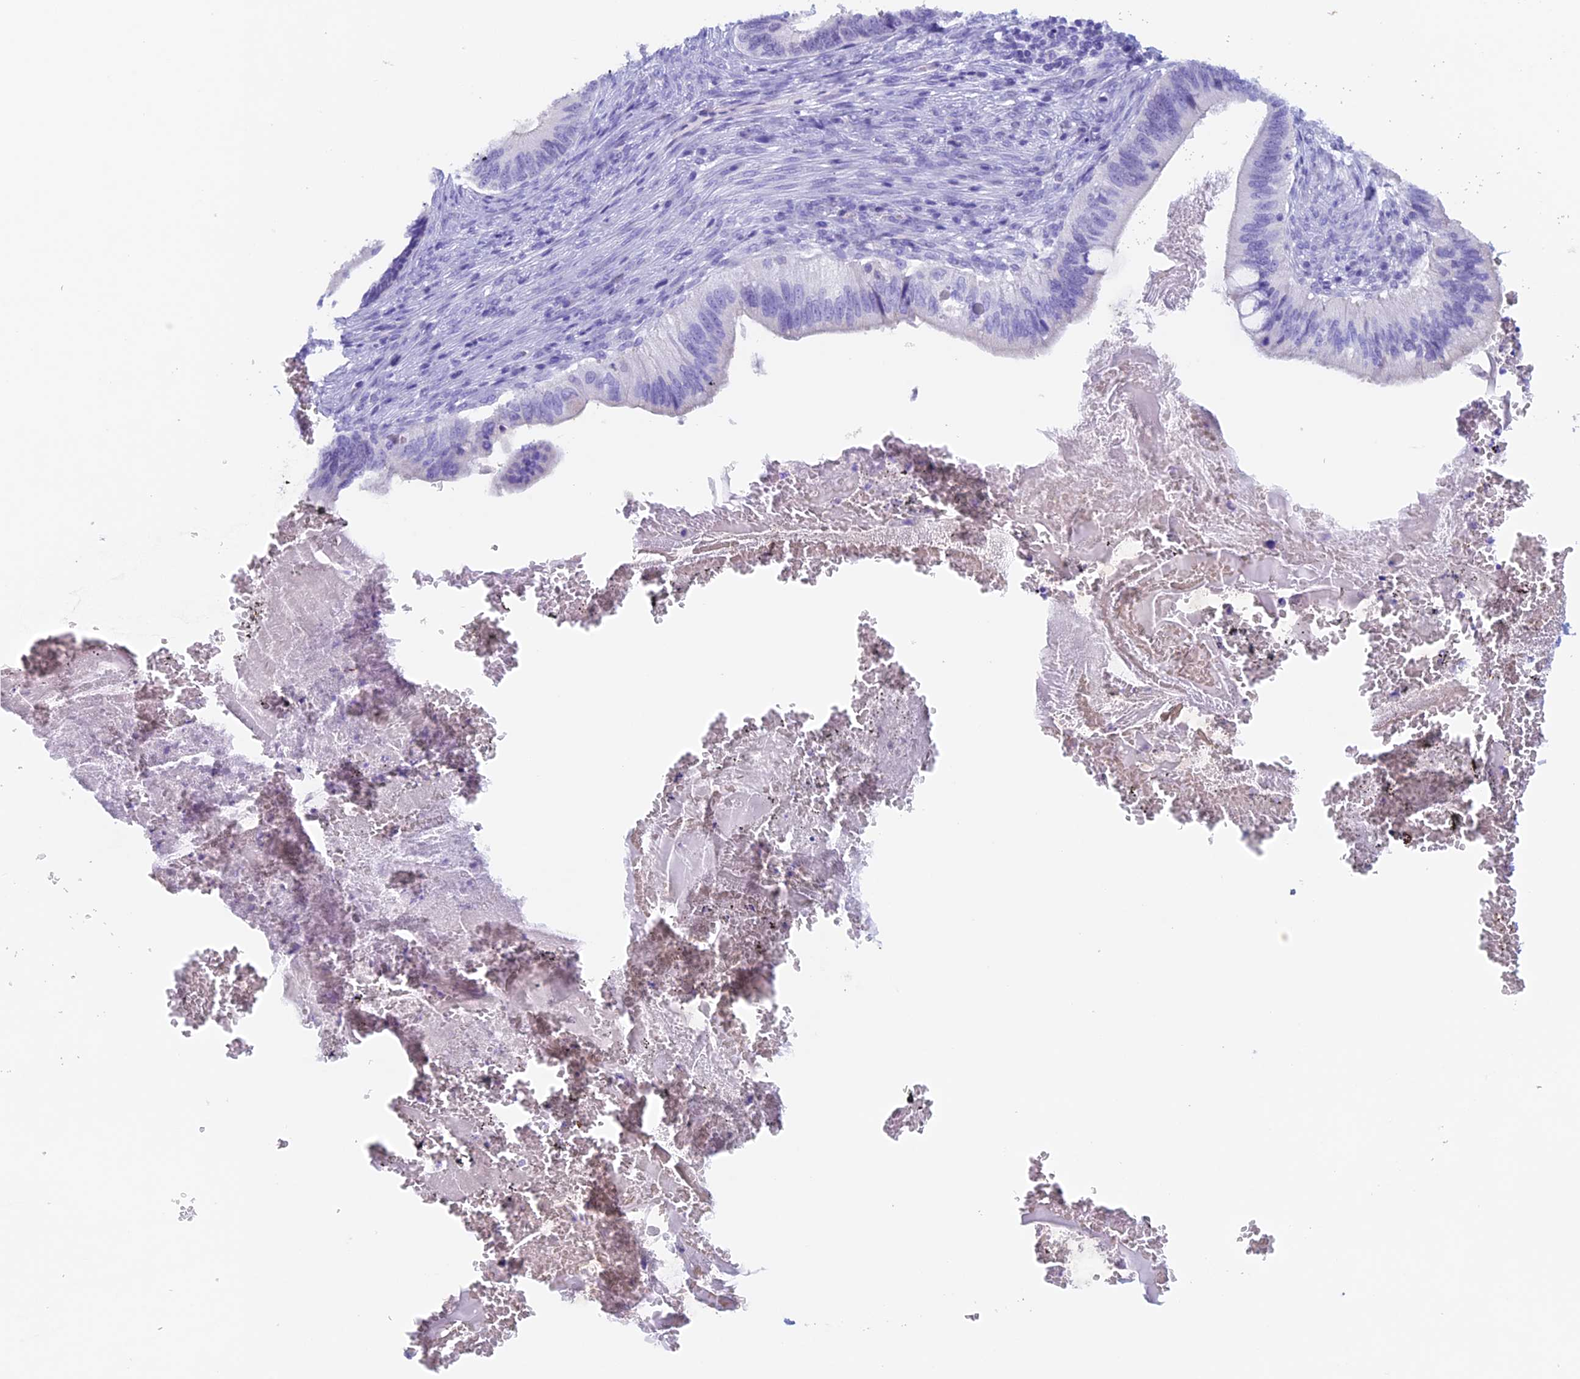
{"staining": {"intensity": "negative", "quantity": "none", "location": "none"}, "tissue": "cervical cancer", "cell_type": "Tumor cells", "image_type": "cancer", "snomed": [{"axis": "morphology", "description": "Adenocarcinoma, NOS"}, {"axis": "topography", "description": "Cervix"}], "caption": "Tumor cells show no significant expression in cervical cancer (adenocarcinoma).", "gene": "PSMC3IP", "patient": {"sex": "female", "age": 42}}